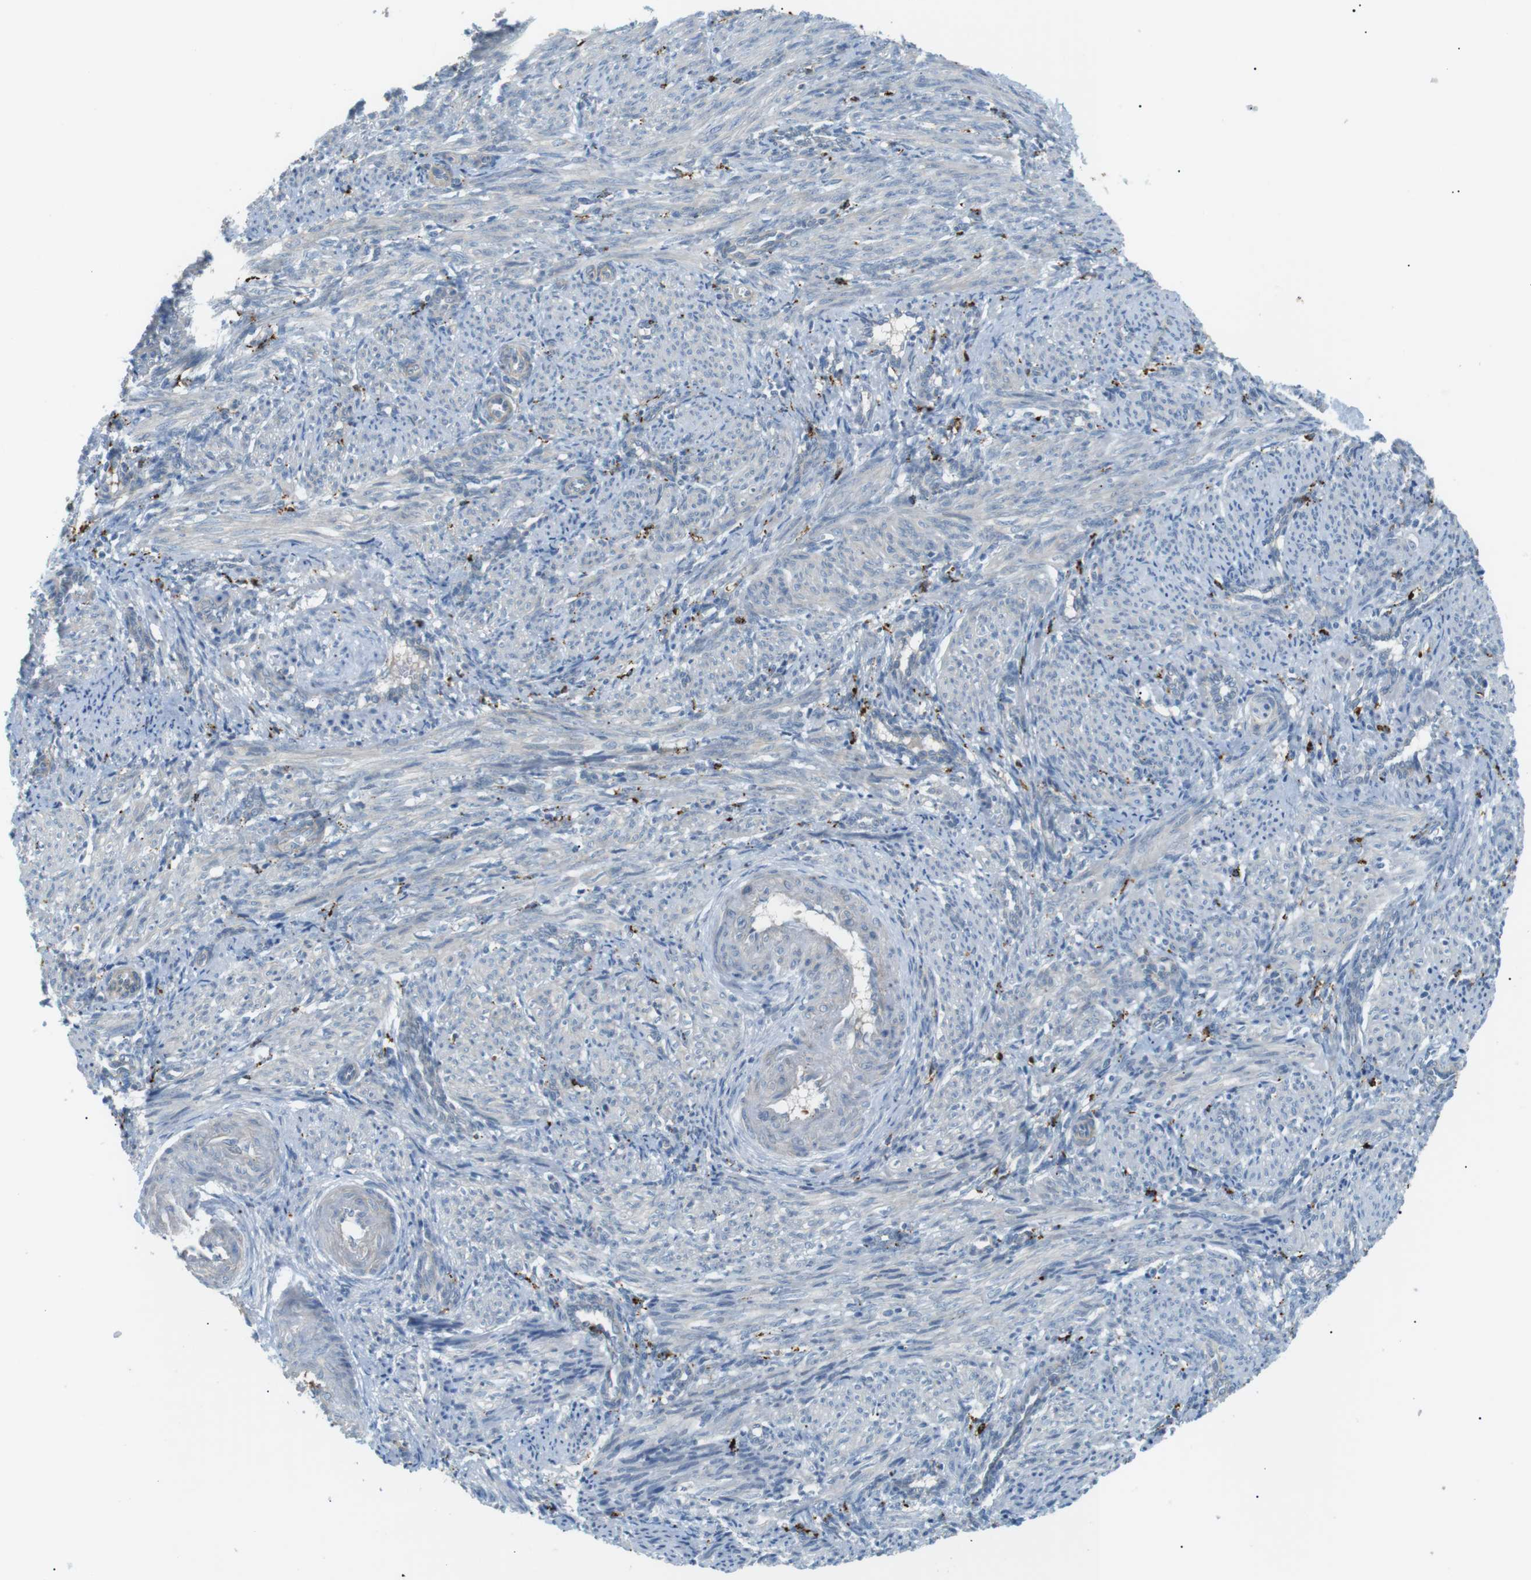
{"staining": {"intensity": "weak", "quantity": "<25%", "location": "cytoplasmic/membranous"}, "tissue": "smooth muscle", "cell_type": "Smooth muscle cells", "image_type": "normal", "snomed": [{"axis": "morphology", "description": "Normal tissue, NOS"}, {"axis": "topography", "description": "Endometrium"}], "caption": "DAB immunohistochemical staining of unremarkable smooth muscle shows no significant positivity in smooth muscle cells.", "gene": "B4GALNT2", "patient": {"sex": "female", "age": 33}}